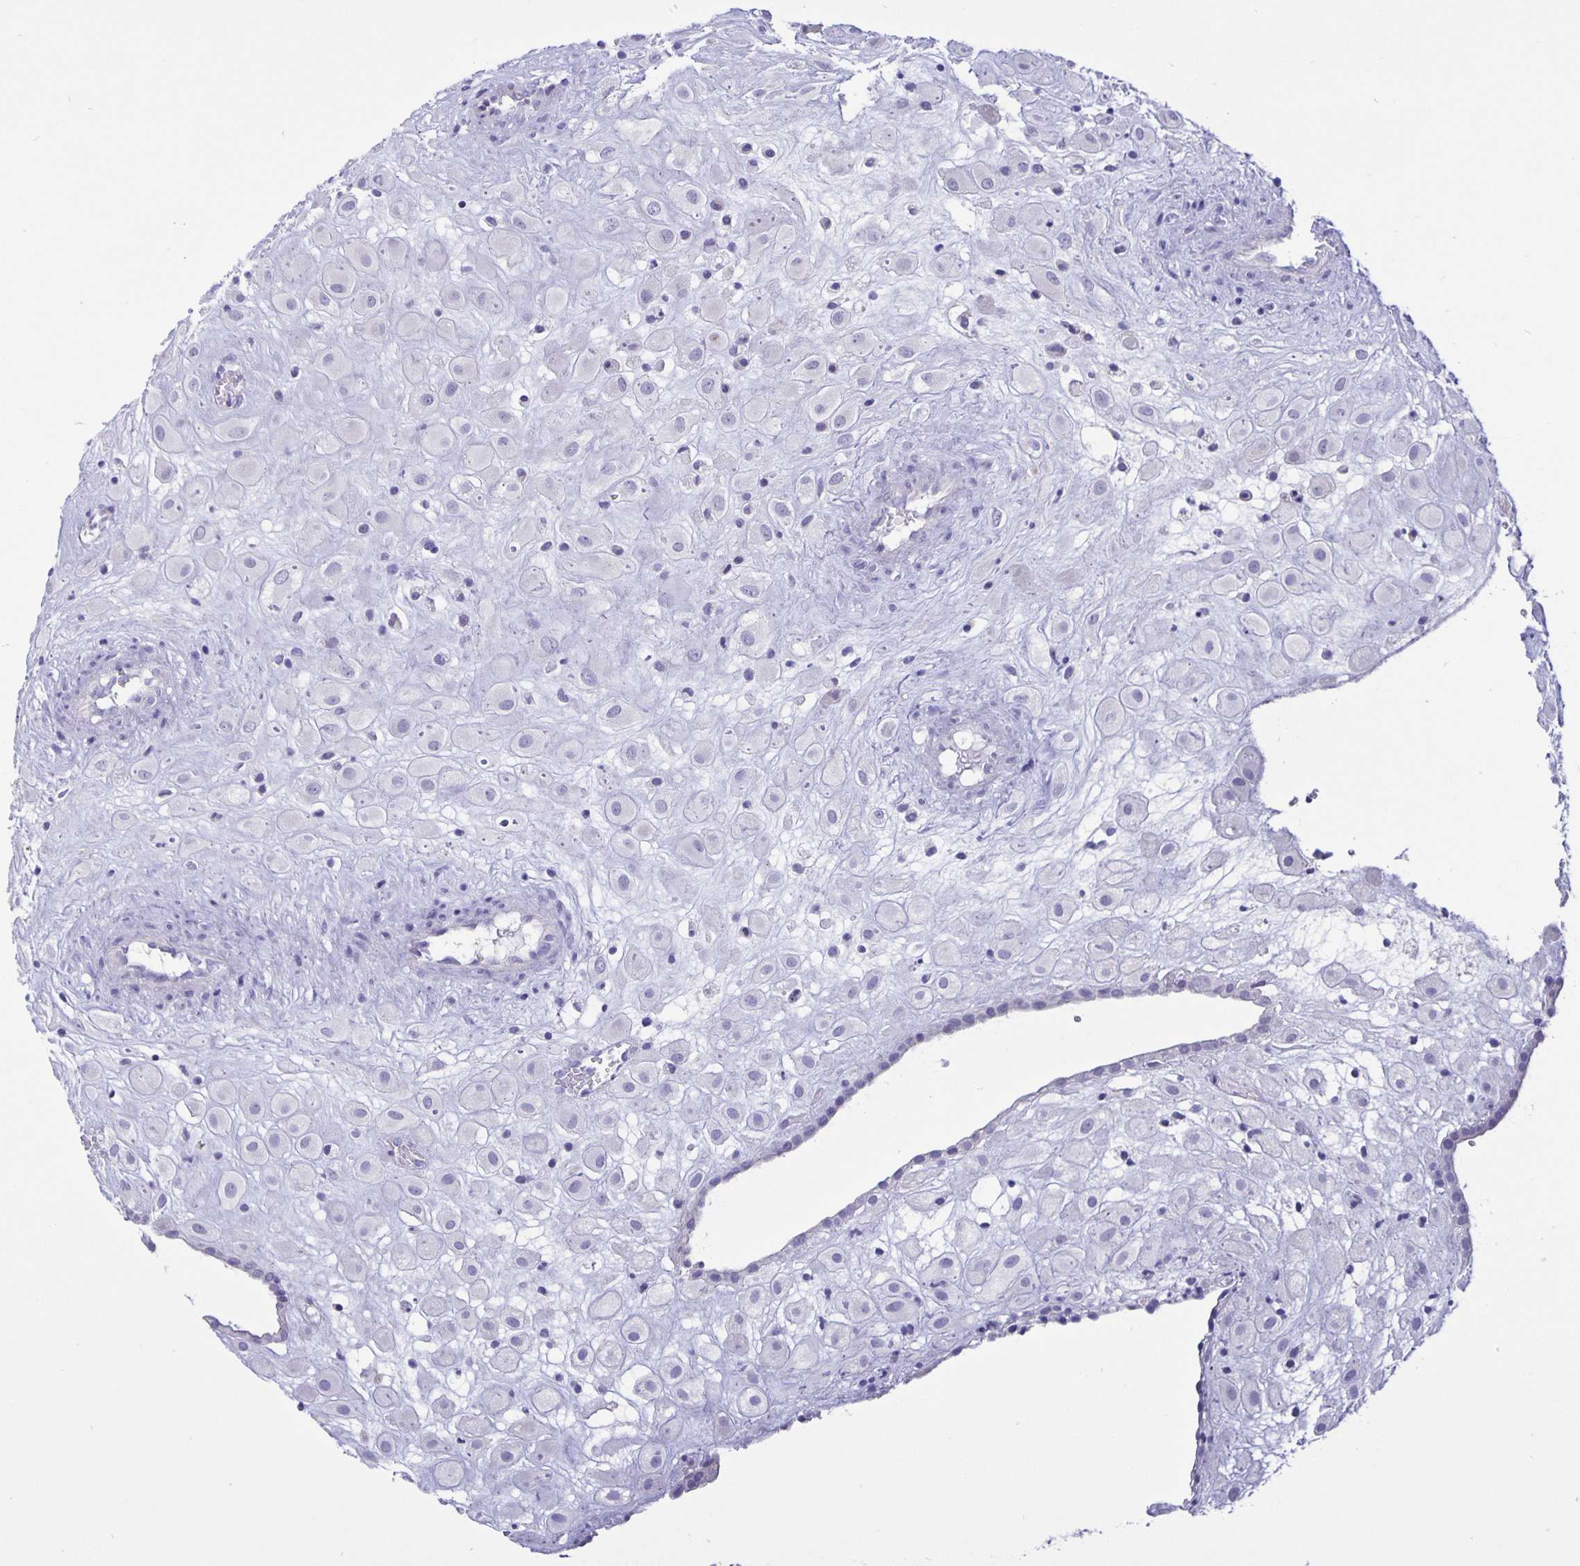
{"staining": {"intensity": "negative", "quantity": "none", "location": "none"}, "tissue": "placenta", "cell_type": "Decidual cells", "image_type": "normal", "snomed": [{"axis": "morphology", "description": "Normal tissue, NOS"}, {"axis": "topography", "description": "Placenta"}], "caption": "High power microscopy image of an immunohistochemistry (IHC) micrograph of benign placenta, revealing no significant staining in decidual cells.", "gene": "ERMN", "patient": {"sex": "female", "age": 24}}